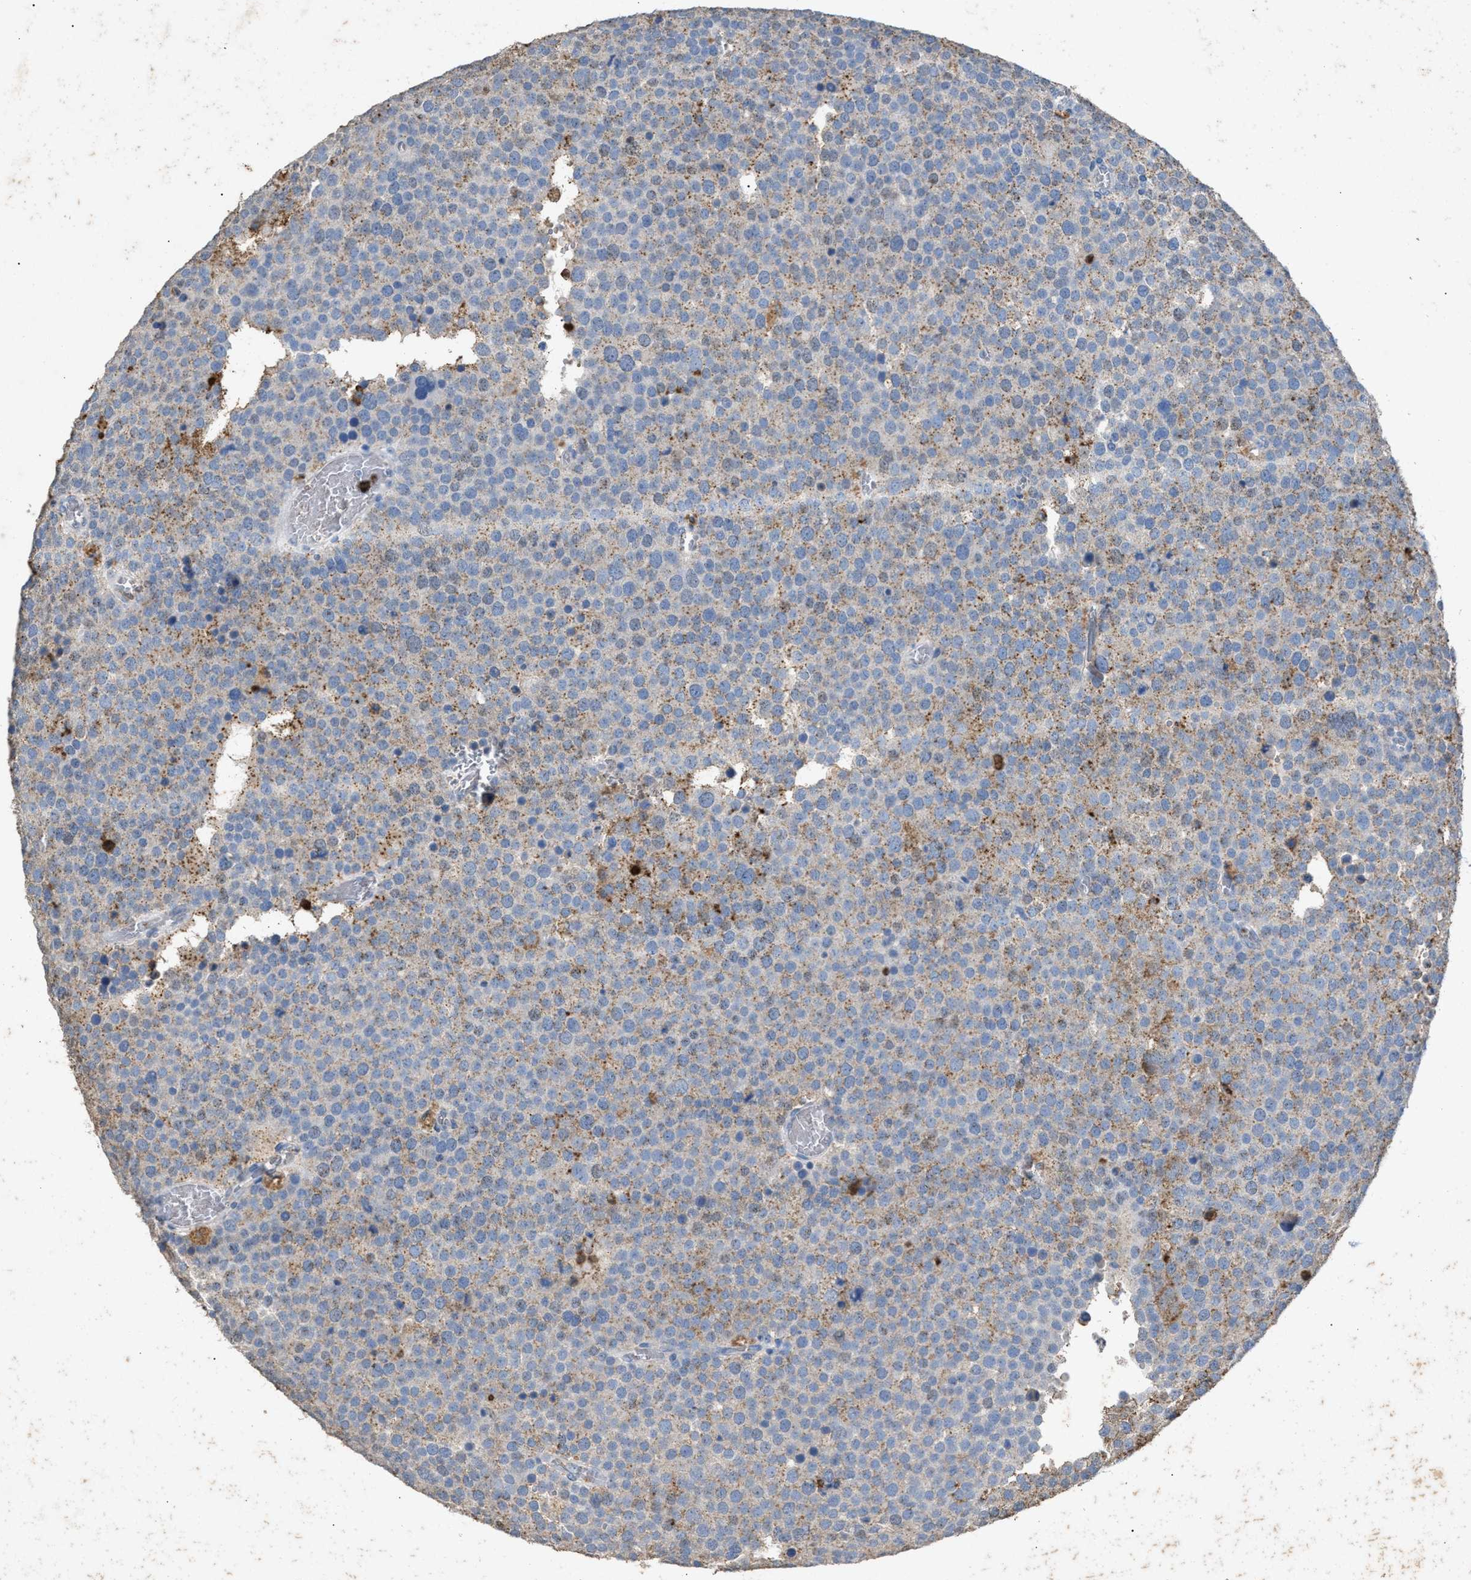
{"staining": {"intensity": "weak", "quantity": "25%-75%", "location": "cytoplasmic/membranous"}, "tissue": "testis cancer", "cell_type": "Tumor cells", "image_type": "cancer", "snomed": [{"axis": "morphology", "description": "Normal tissue, NOS"}, {"axis": "morphology", "description": "Seminoma, NOS"}, {"axis": "topography", "description": "Testis"}], "caption": "Immunohistochemistry of testis seminoma reveals low levels of weak cytoplasmic/membranous staining in approximately 25%-75% of tumor cells.", "gene": "LTB4R2", "patient": {"sex": "male", "age": 71}}